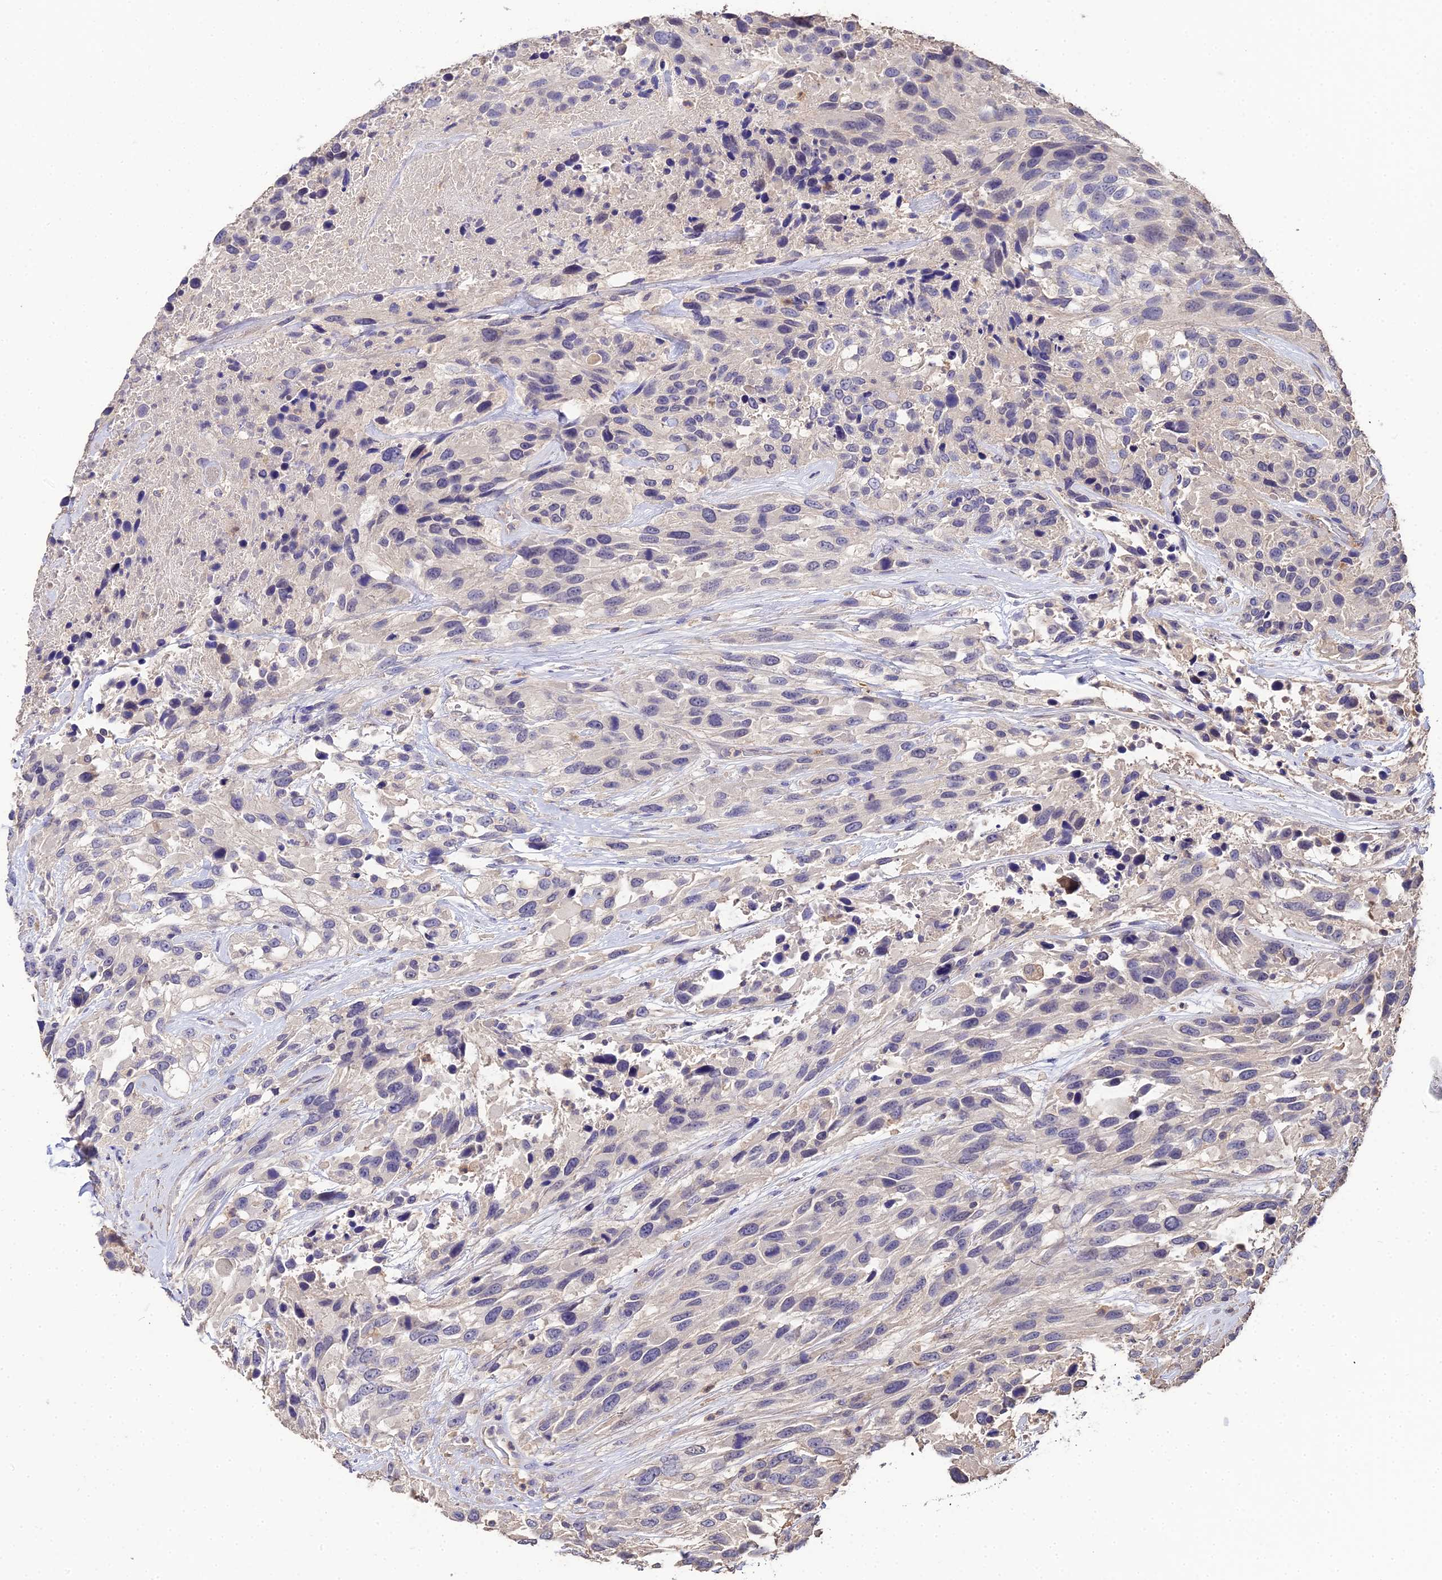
{"staining": {"intensity": "negative", "quantity": "none", "location": "none"}, "tissue": "urothelial cancer", "cell_type": "Tumor cells", "image_type": "cancer", "snomed": [{"axis": "morphology", "description": "Urothelial carcinoma, High grade"}, {"axis": "topography", "description": "Urinary bladder"}], "caption": "There is no significant expression in tumor cells of urothelial cancer.", "gene": "LSM5", "patient": {"sex": "female", "age": 70}}